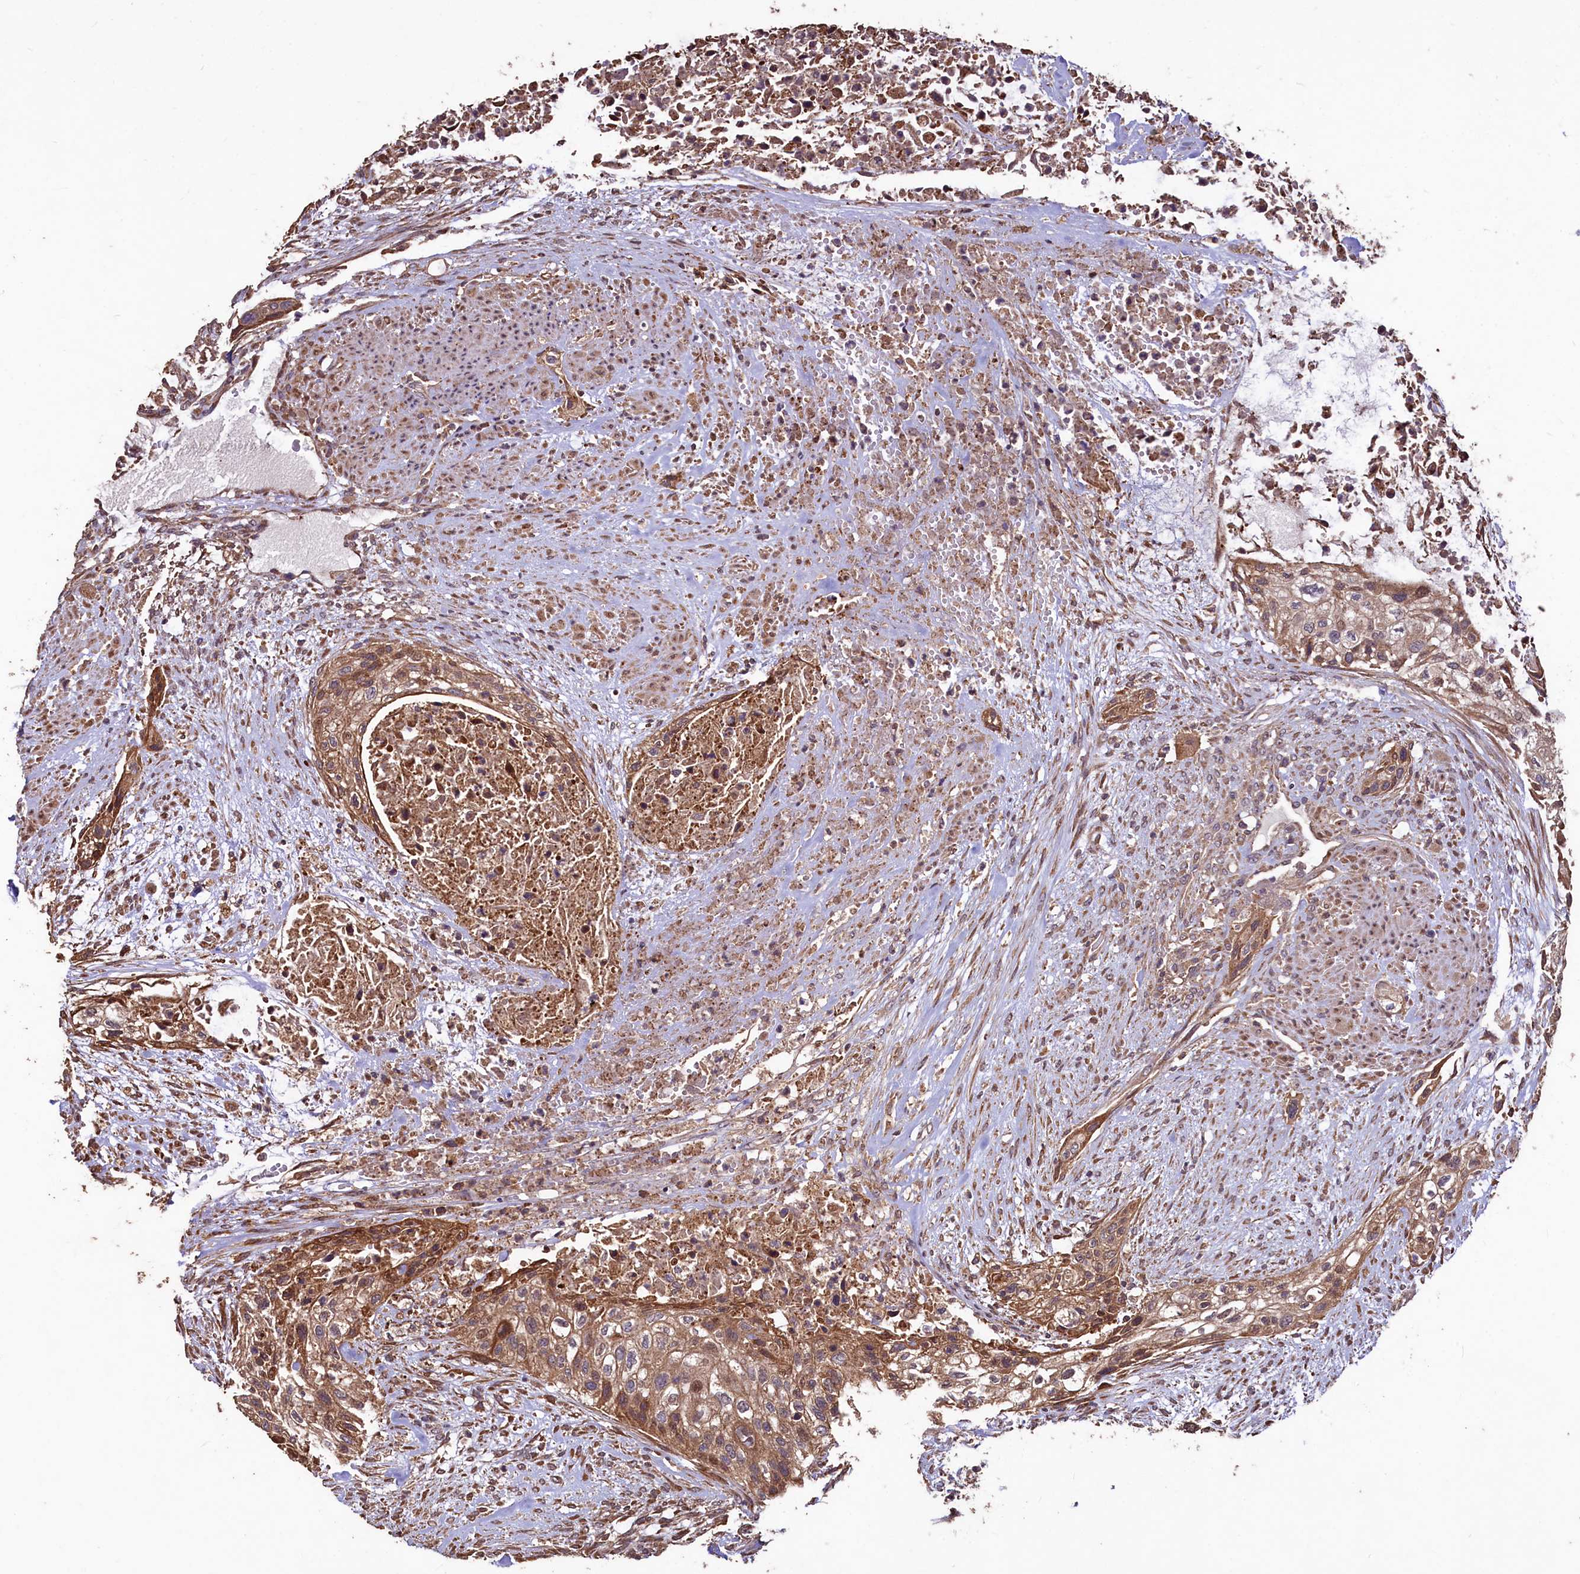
{"staining": {"intensity": "moderate", "quantity": ">75%", "location": "cytoplasmic/membranous"}, "tissue": "urothelial cancer", "cell_type": "Tumor cells", "image_type": "cancer", "snomed": [{"axis": "morphology", "description": "Urothelial carcinoma, High grade"}, {"axis": "topography", "description": "Urinary bladder"}], "caption": "Moderate cytoplasmic/membranous protein expression is present in approximately >75% of tumor cells in urothelial cancer.", "gene": "TMEM98", "patient": {"sex": "male", "age": 35}}